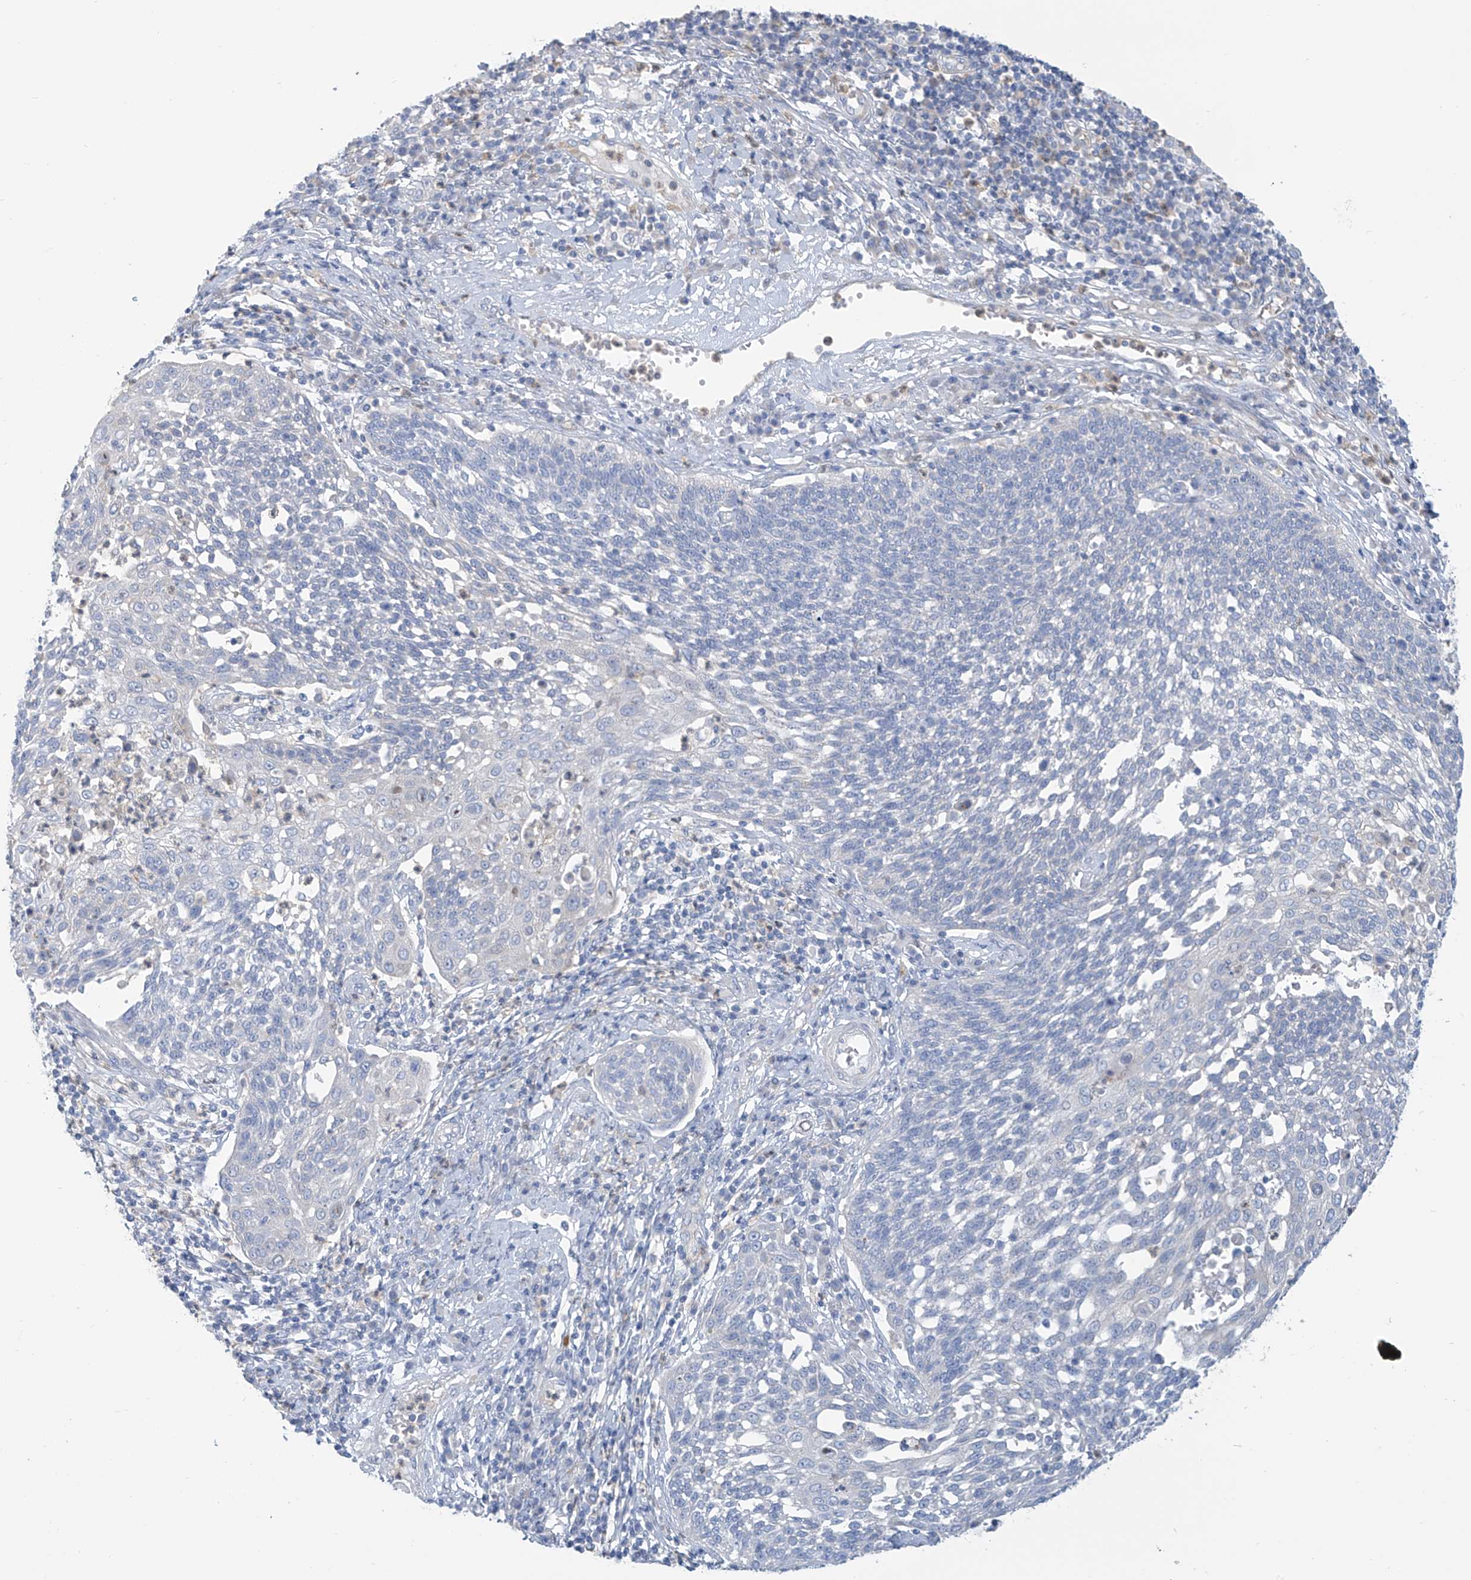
{"staining": {"intensity": "negative", "quantity": "none", "location": "none"}, "tissue": "cervical cancer", "cell_type": "Tumor cells", "image_type": "cancer", "snomed": [{"axis": "morphology", "description": "Squamous cell carcinoma, NOS"}, {"axis": "topography", "description": "Cervix"}], "caption": "An immunohistochemistry image of cervical cancer is shown. There is no staining in tumor cells of cervical cancer.", "gene": "FABP2", "patient": {"sex": "female", "age": 34}}